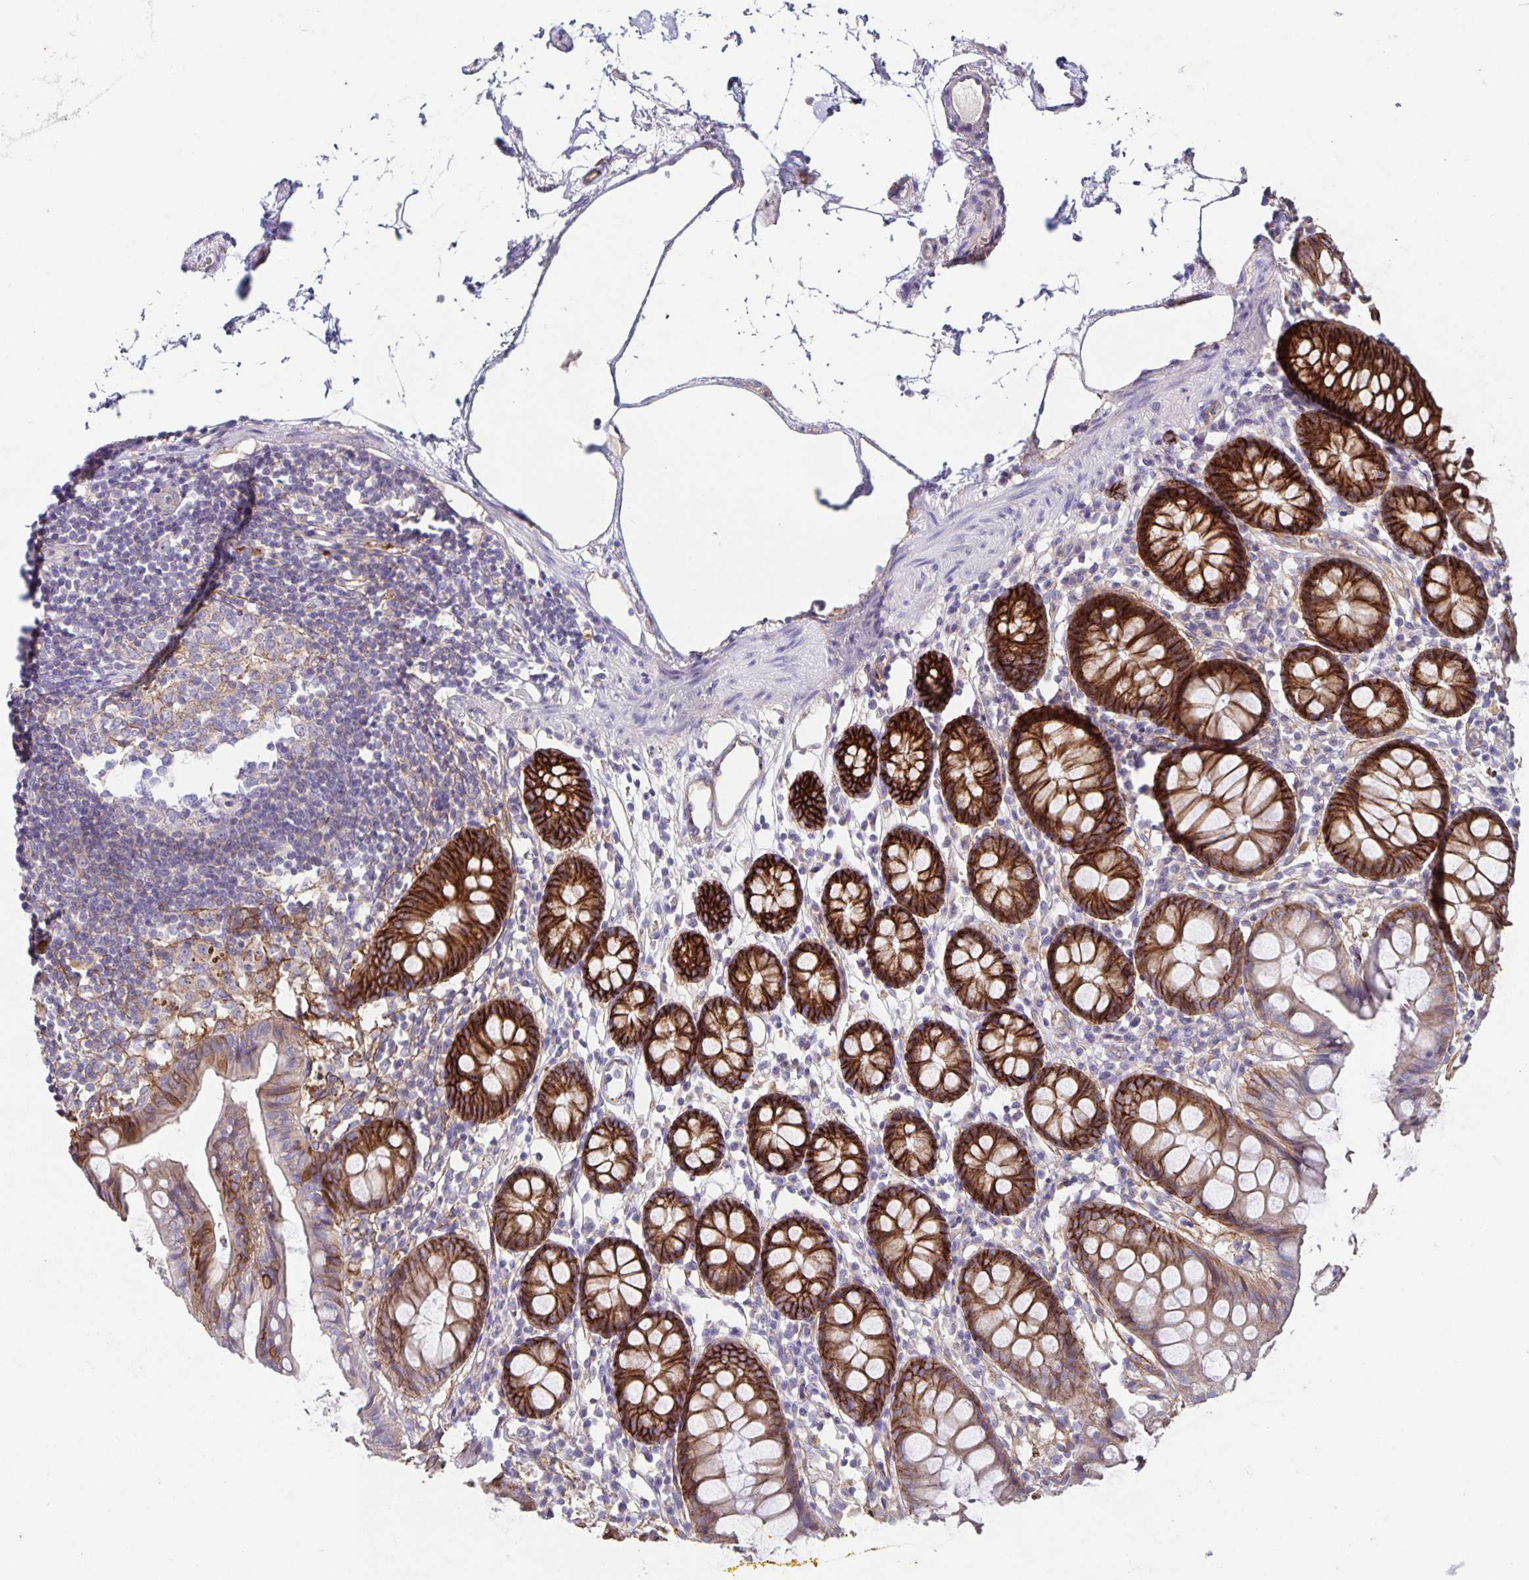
{"staining": {"intensity": "negative", "quantity": "none", "location": "none"}, "tissue": "colon", "cell_type": "Endothelial cells", "image_type": "normal", "snomed": [{"axis": "morphology", "description": "Normal tissue, NOS"}, {"axis": "topography", "description": "Colon"}], "caption": "A histopathology image of colon stained for a protein reveals no brown staining in endothelial cells.", "gene": "ITGA2", "patient": {"sex": "female", "age": 84}}